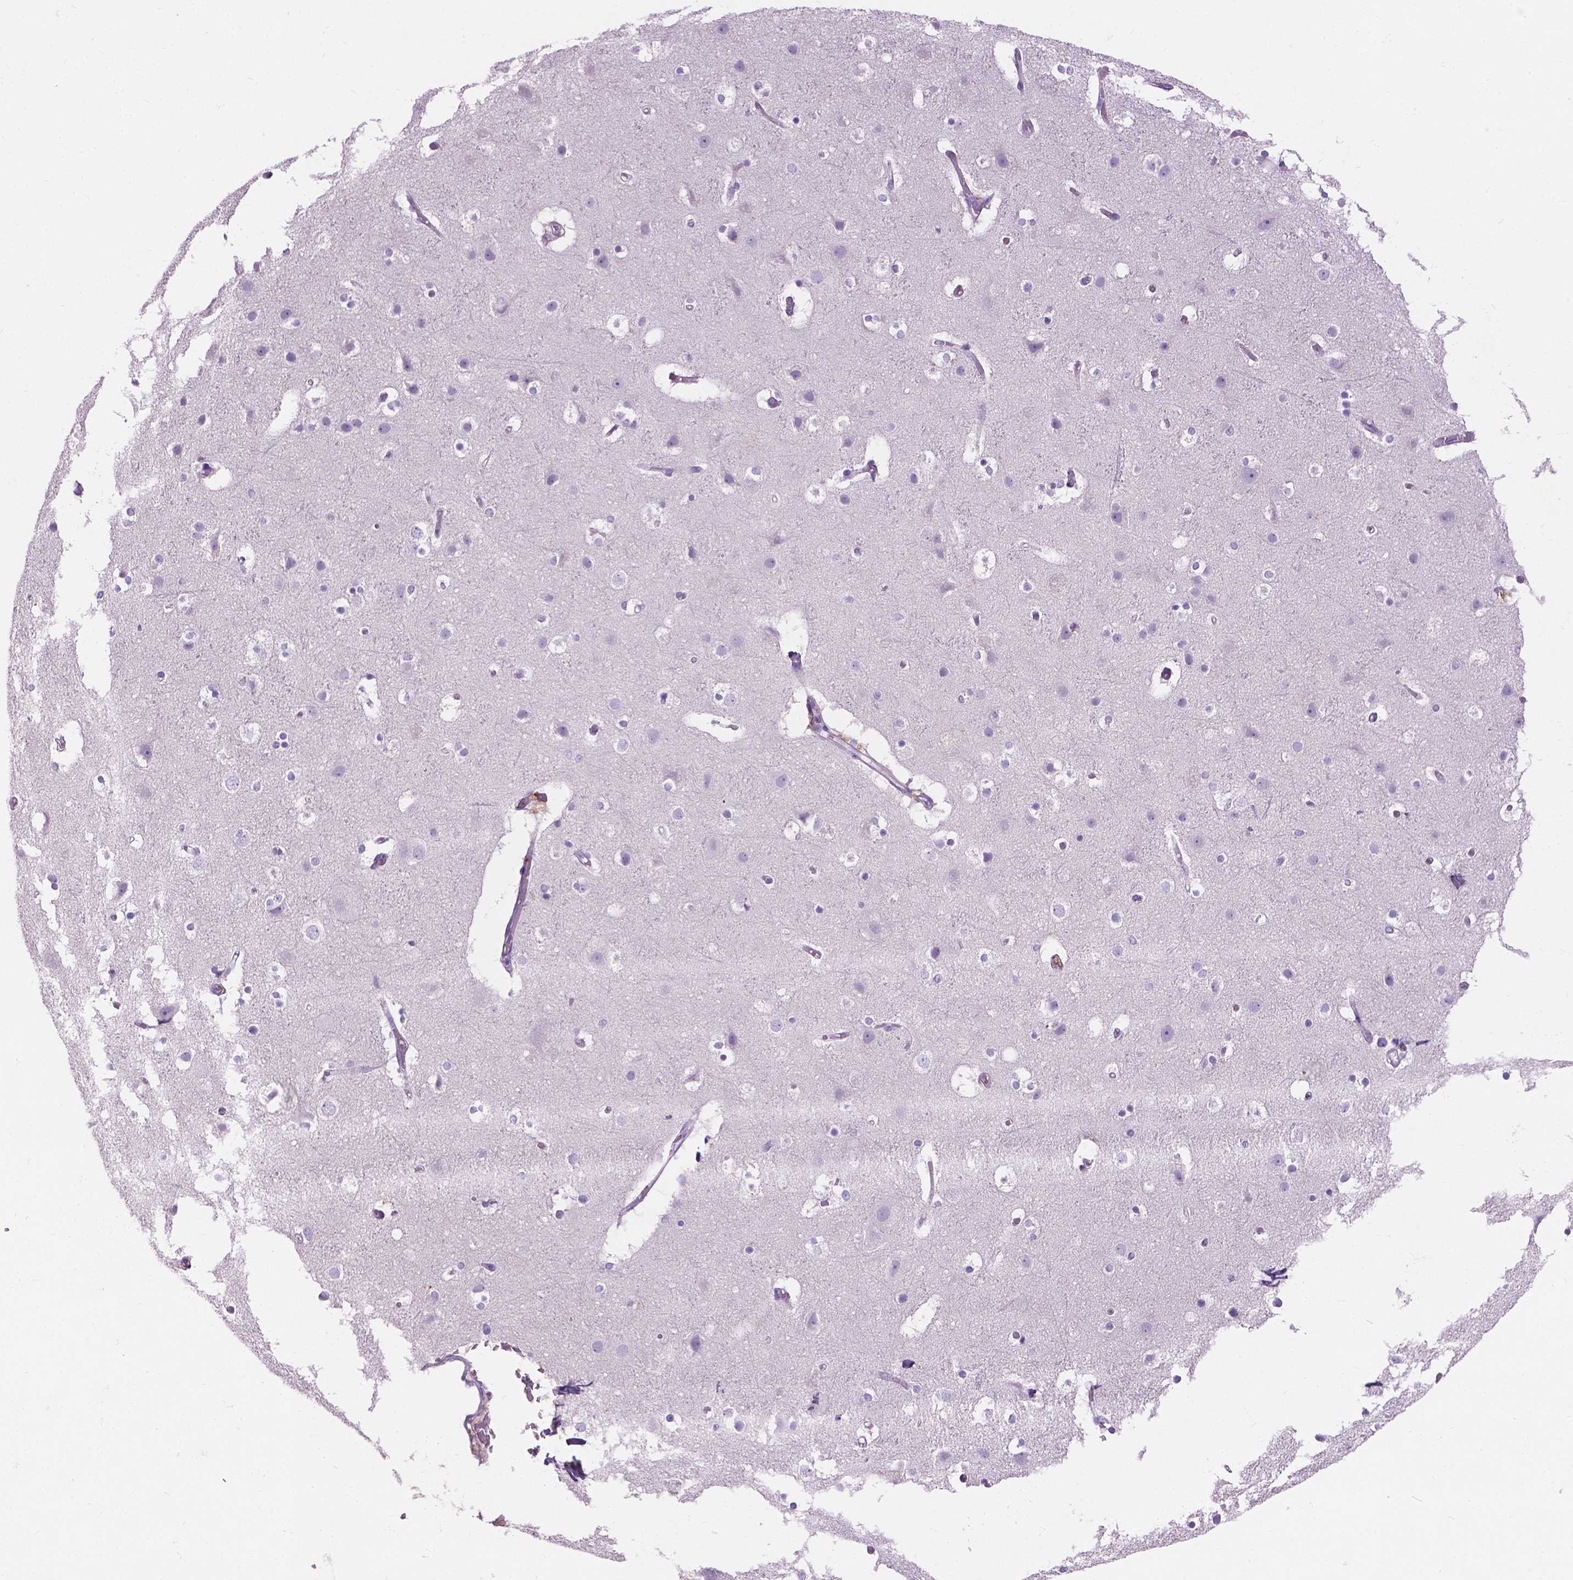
{"staining": {"intensity": "negative", "quantity": "none", "location": "none"}, "tissue": "cerebral cortex", "cell_type": "Endothelial cells", "image_type": "normal", "snomed": [{"axis": "morphology", "description": "Normal tissue, NOS"}, {"axis": "topography", "description": "Cerebral cortex"}], "caption": "High magnification brightfield microscopy of unremarkable cerebral cortex stained with DAB (3,3'-diaminobenzidine) (brown) and counterstained with hematoxylin (blue): endothelial cells show no significant expression. Brightfield microscopy of IHC stained with DAB (brown) and hematoxylin (blue), captured at high magnification.", "gene": "NOXO1", "patient": {"sex": "female", "age": 52}}